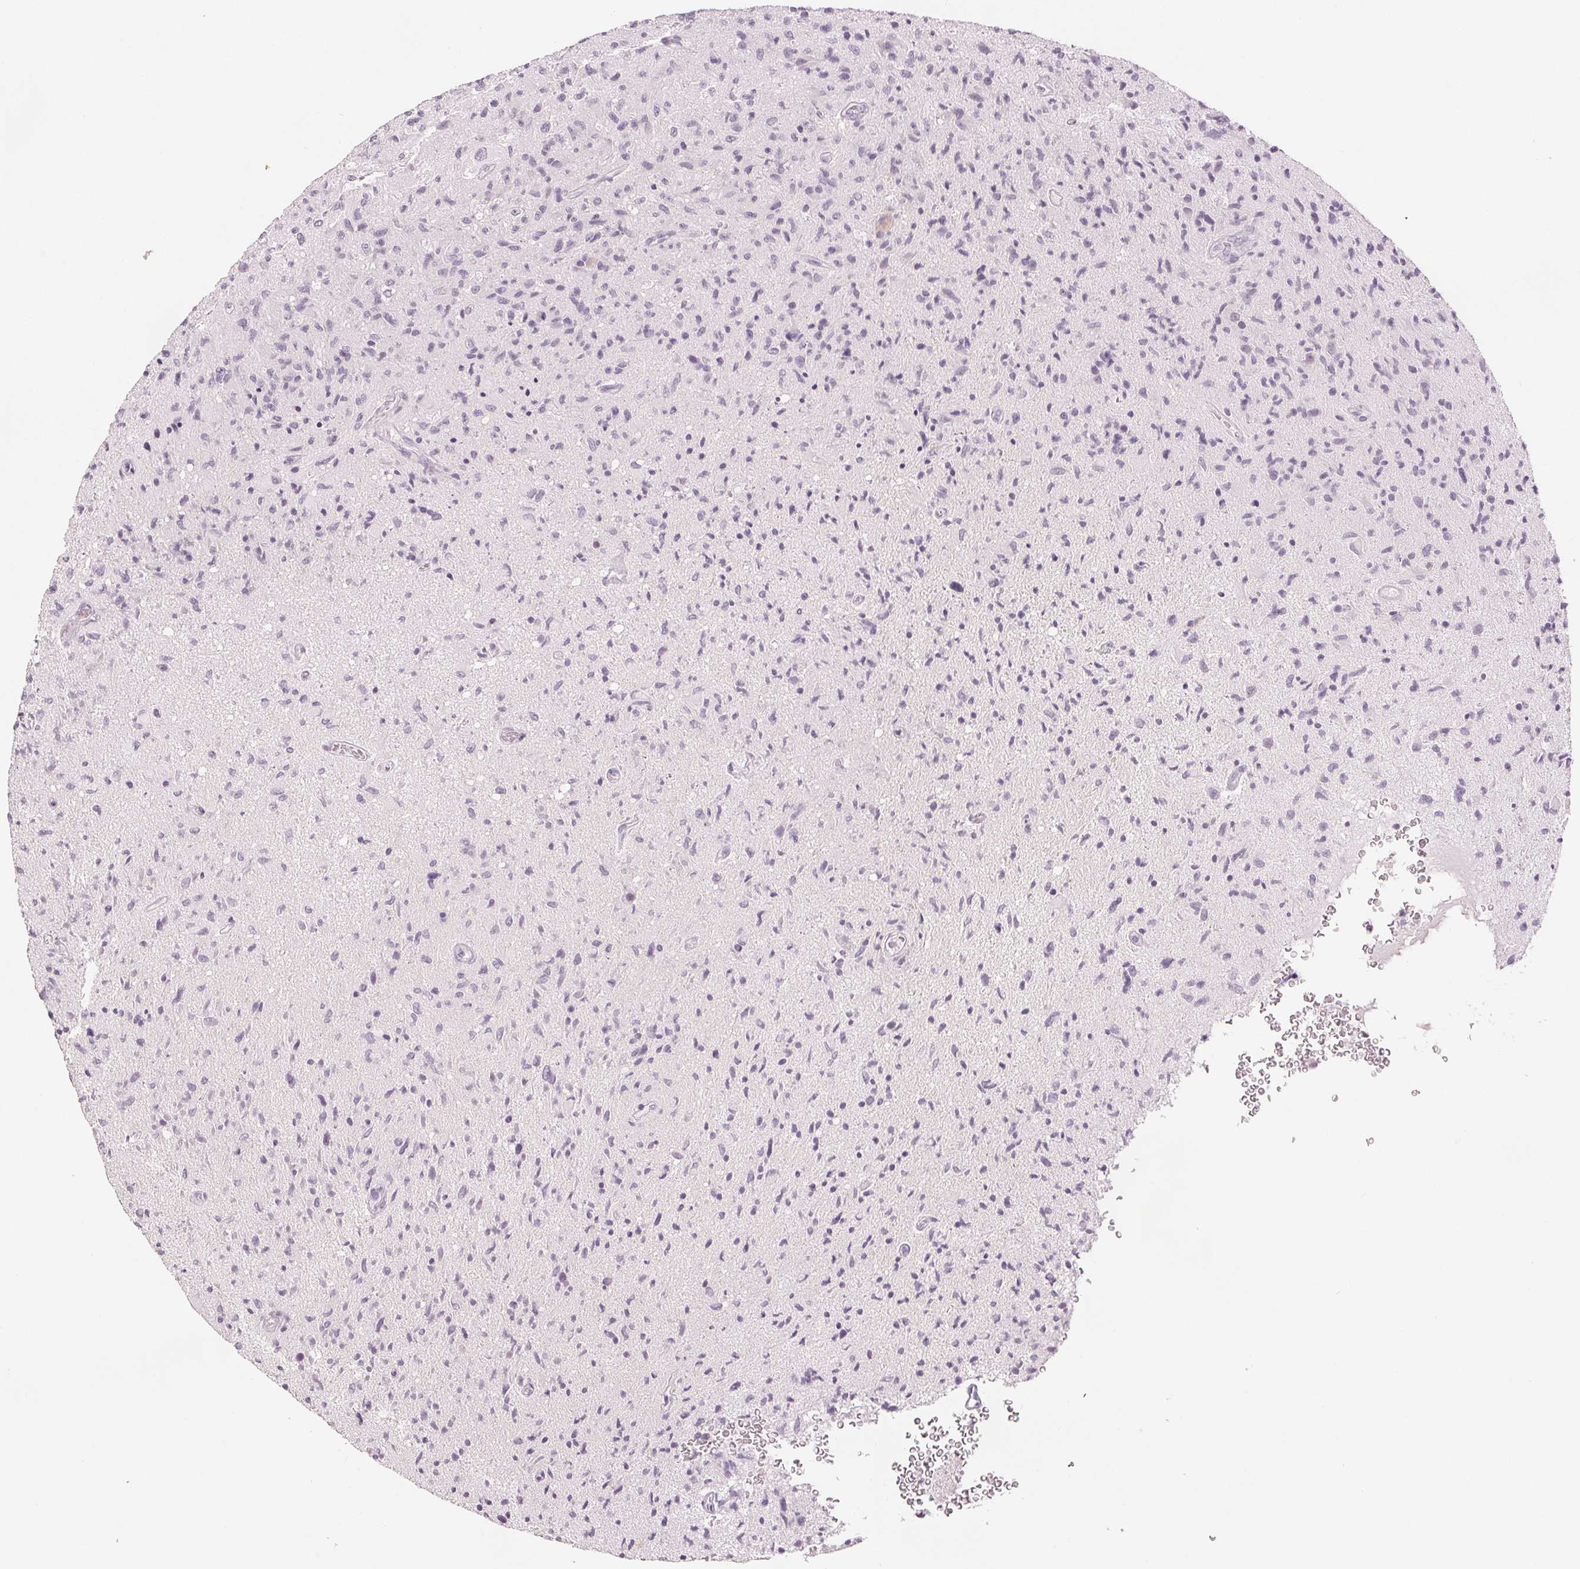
{"staining": {"intensity": "negative", "quantity": "none", "location": "none"}, "tissue": "glioma", "cell_type": "Tumor cells", "image_type": "cancer", "snomed": [{"axis": "morphology", "description": "Glioma, malignant, High grade"}, {"axis": "topography", "description": "Brain"}], "caption": "This is an IHC histopathology image of human glioma. There is no positivity in tumor cells.", "gene": "SCGN", "patient": {"sex": "male", "age": 54}}